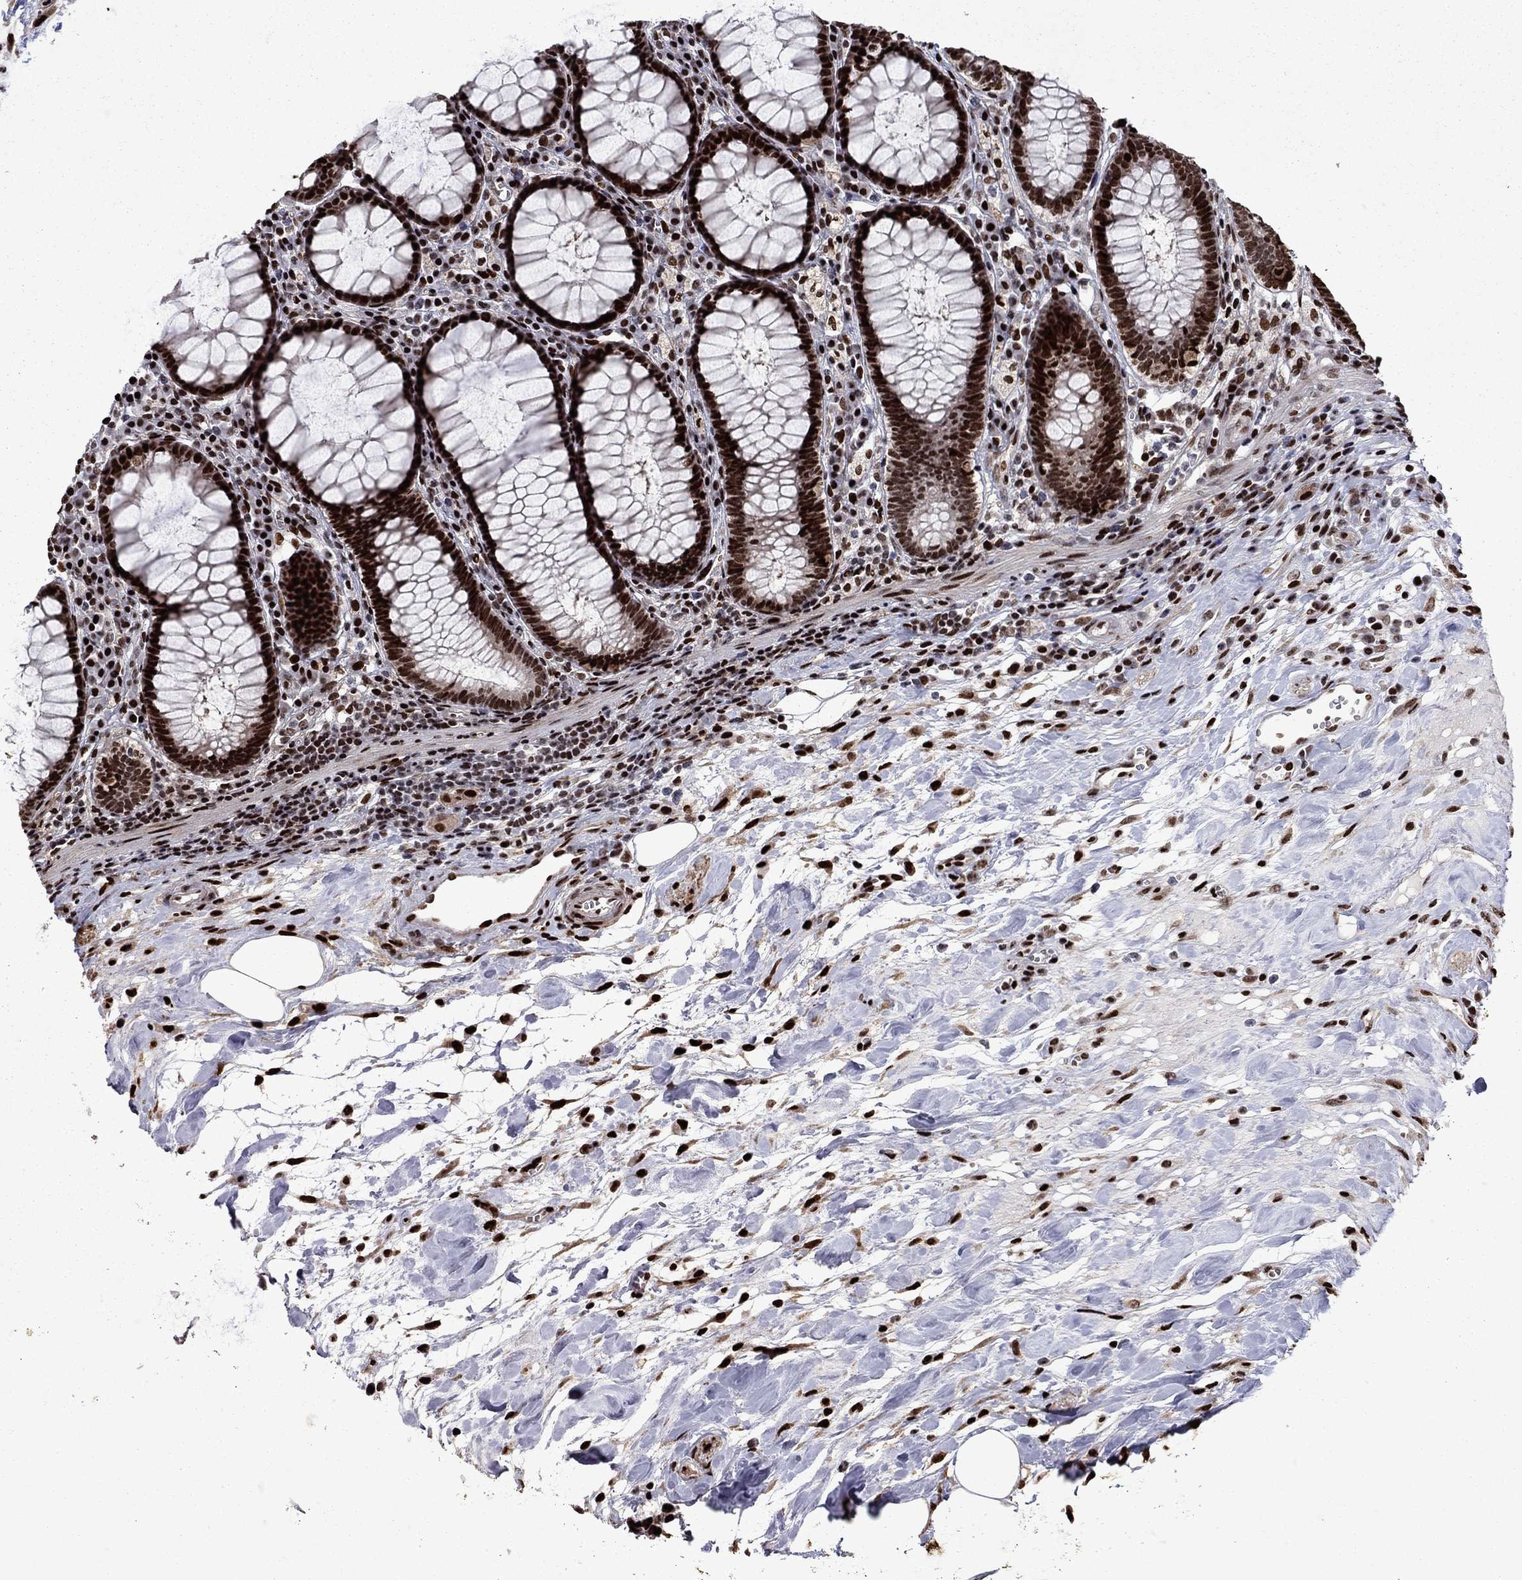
{"staining": {"intensity": "strong", "quantity": "25%-75%", "location": "nuclear"}, "tissue": "colon", "cell_type": "Endothelial cells", "image_type": "normal", "snomed": [{"axis": "morphology", "description": "Normal tissue, NOS"}, {"axis": "topography", "description": "Colon"}], "caption": "Protein expression analysis of unremarkable human colon reveals strong nuclear staining in approximately 25%-75% of endothelial cells. (DAB IHC with brightfield microscopy, high magnification).", "gene": "LIMK1", "patient": {"sex": "male", "age": 65}}